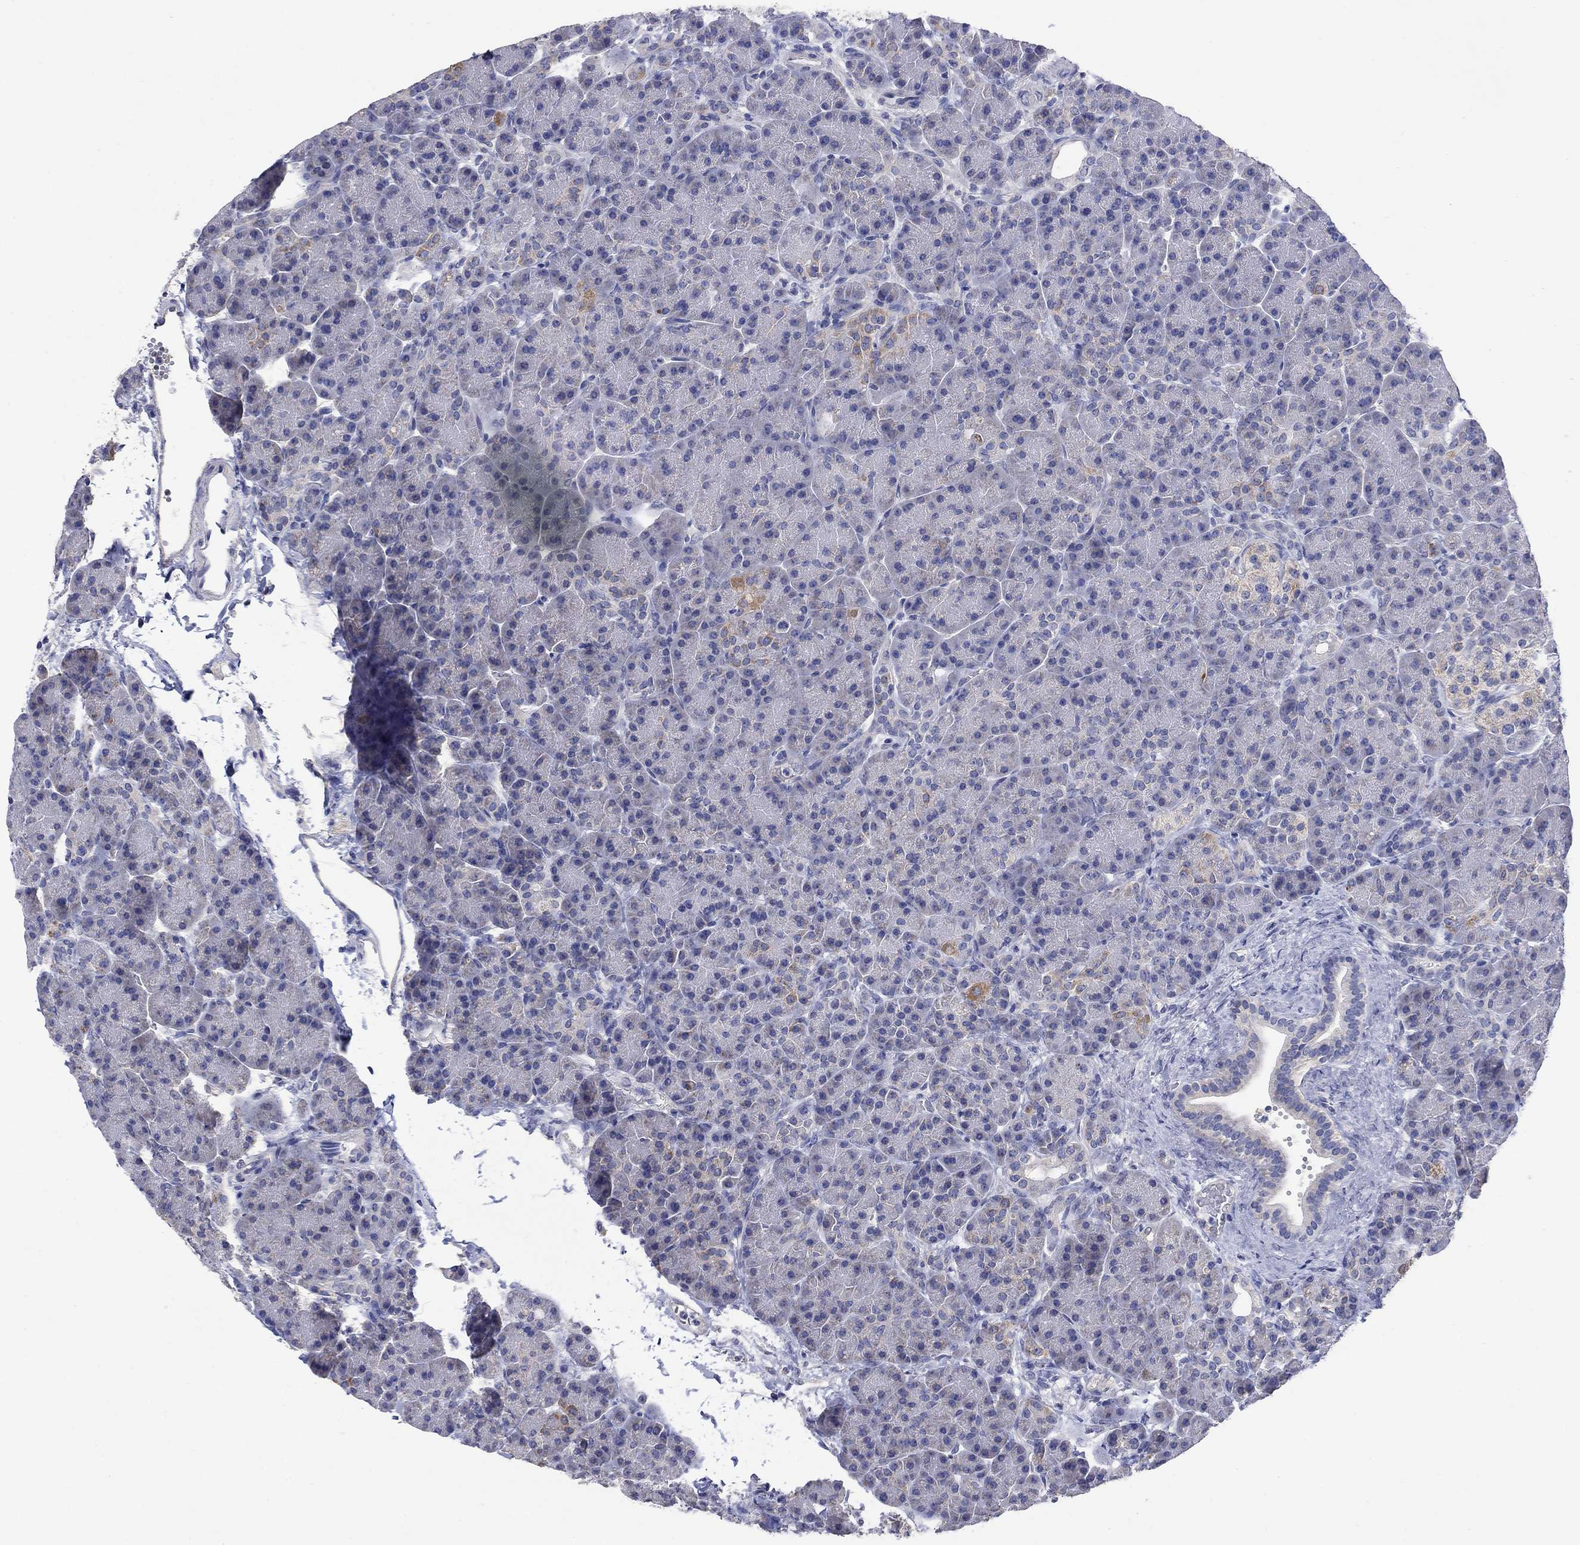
{"staining": {"intensity": "moderate", "quantity": "<25%", "location": "cytoplasmic/membranous"}, "tissue": "pancreas", "cell_type": "Exocrine glandular cells", "image_type": "normal", "snomed": [{"axis": "morphology", "description": "Normal tissue, NOS"}, {"axis": "topography", "description": "Pancreas"}], "caption": "Exocrine glandular cells reveal low levels of moderate cytoplasmic/membranous positivity in approximately <25% of cells in unremarkable human pancreas. (DAB = brown stain, brightfield microscopy at high magnification).", "gene": "CLVS1", "patient": {"sex": "female", "age": 63}}